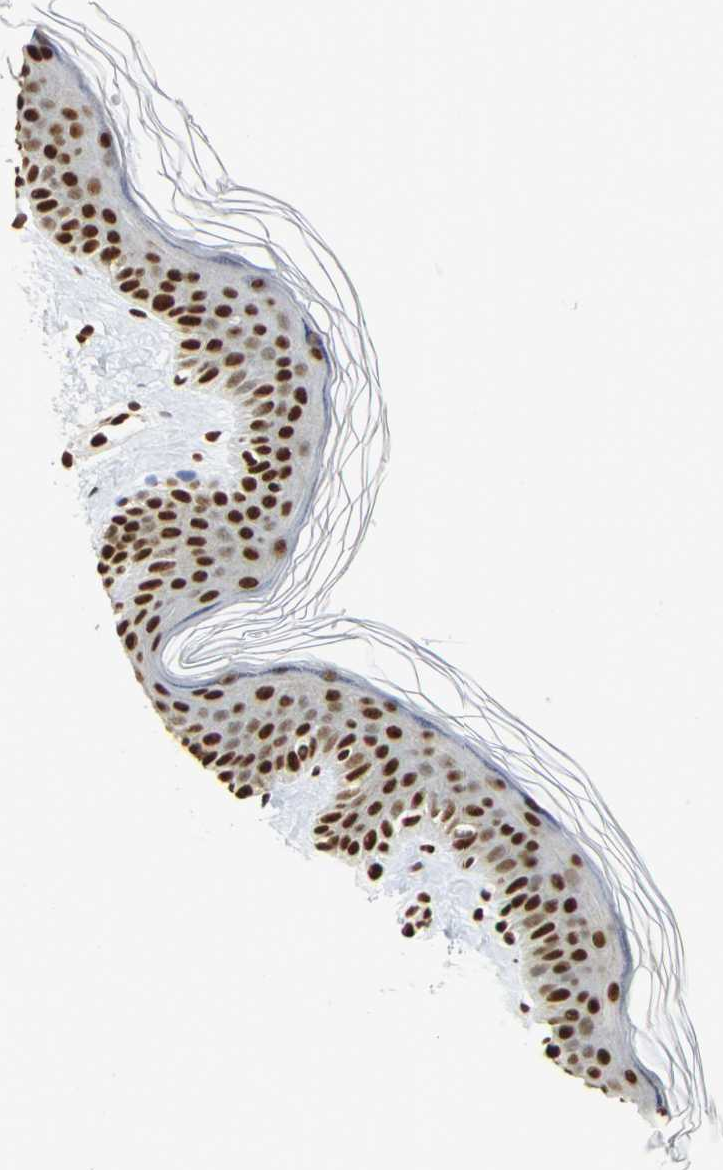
{"staining": {"intensity": "strong", "quantity": ">75%", "location": "nuclear"}, "tissue": "skin", "cell_type": "Fibroblasts", "image_type": "normal", "snomed": [{"axis": "morphology", "description": "Normal tissue, NOS"}, {"axis": "topography", "description": "Skin"}], "caption": "Normal skin reveals strong nuclear positivity in about >75% of fibroblasts, visualized by immunohistochemistry.", "gene": "HMGB1", "patient": {"sex": "female", "age": 56}}